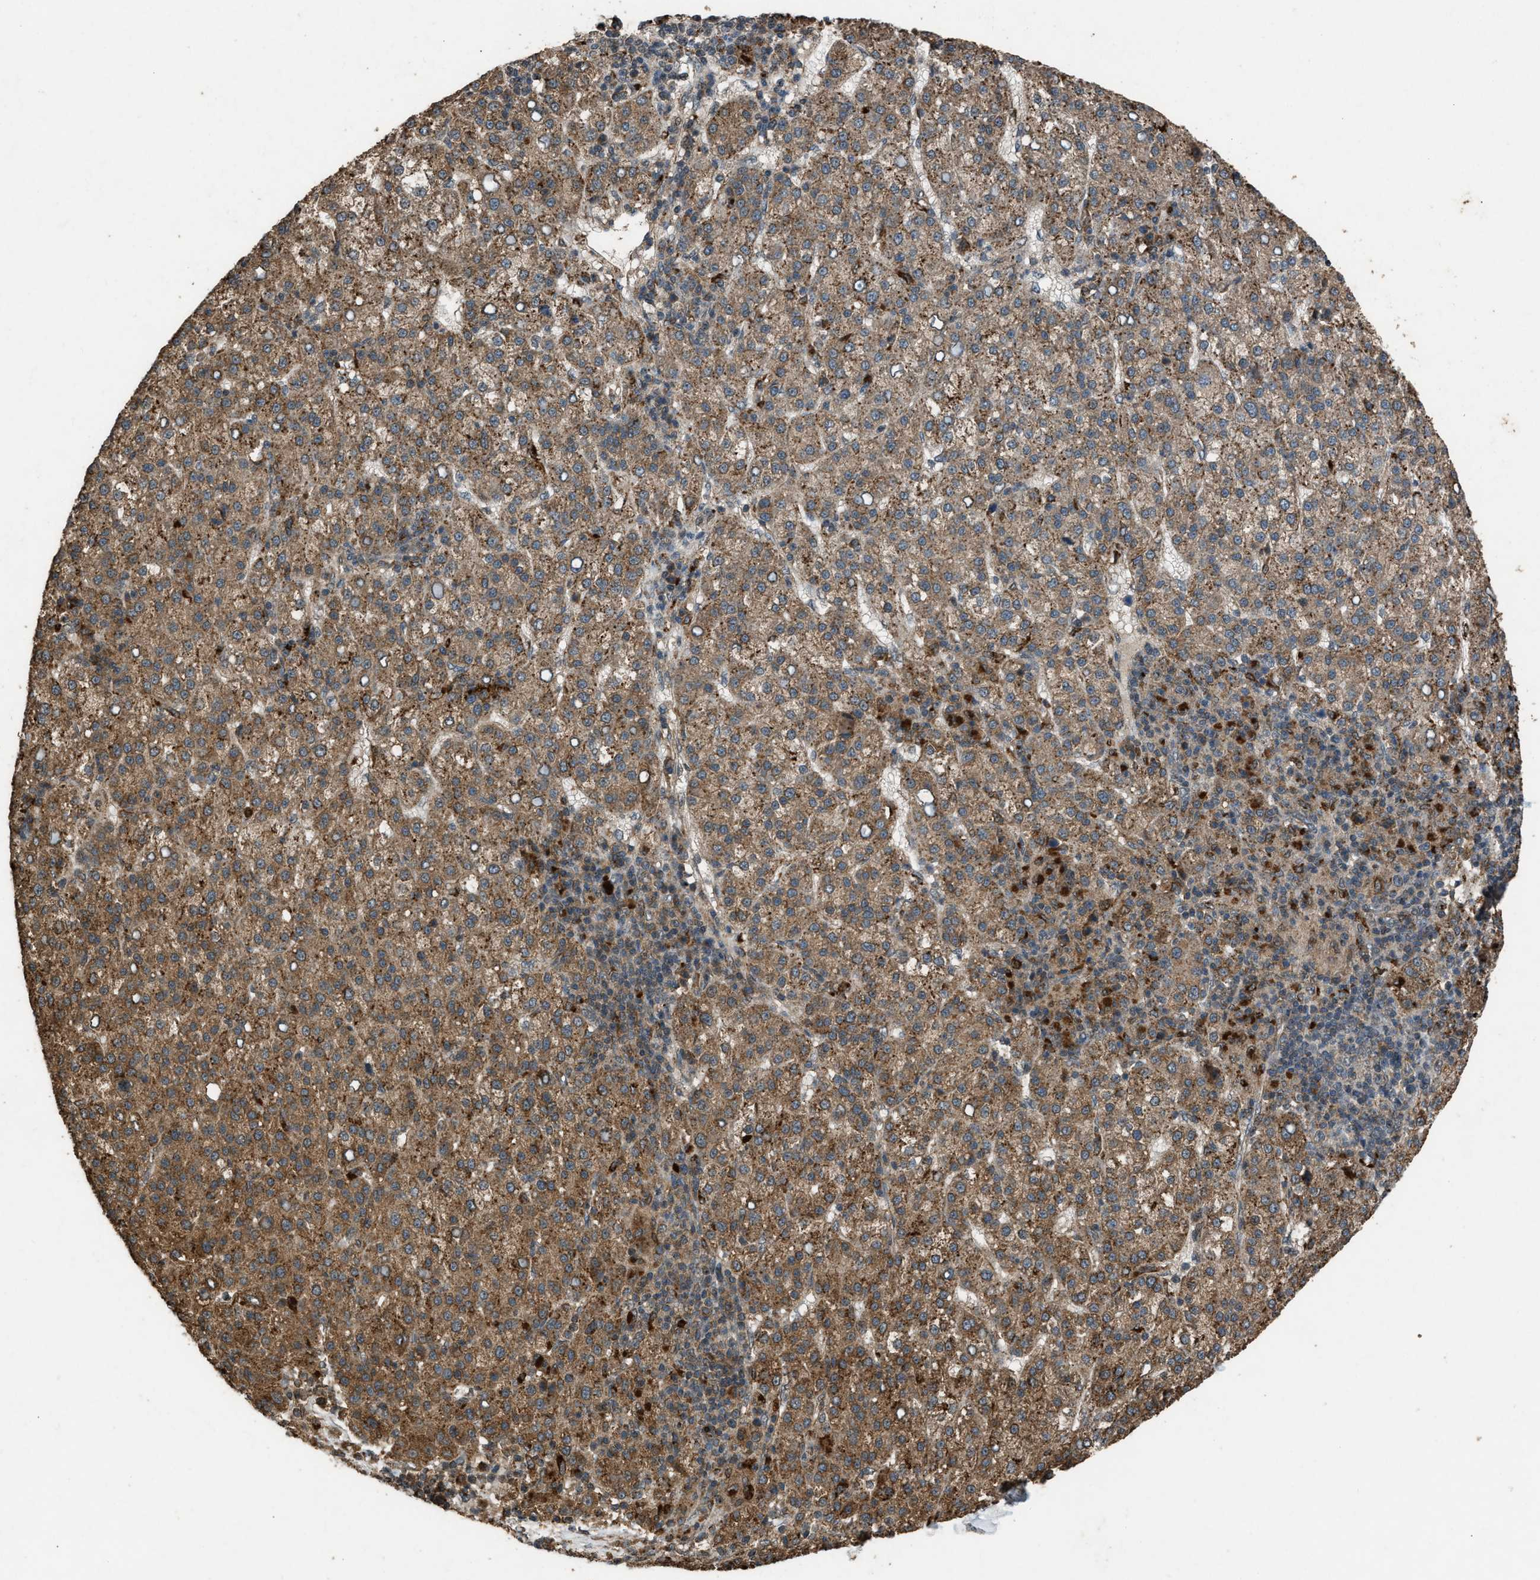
{"staining": {"intensity": "moderate", "quantity": ">75%", "location": "cytoplasmic/membranous"}, "tissue": "liver cancer", "cell_type": "Tumor cells", "image_type": "cancer", "snomed": [{"axis": "morphology", "description": "Carcinoma, Hepatocellular, NOS"}, {"axis": "topography", "description": "Liver"}], "caption": "A brown stain shows moderate cytoplasmic/membranous positivity of a protein in human hepatocellular carcinoma (liver) tumor cells.", "gene": "PSMD1", "patient": {"sex": "female", "age": 58}}